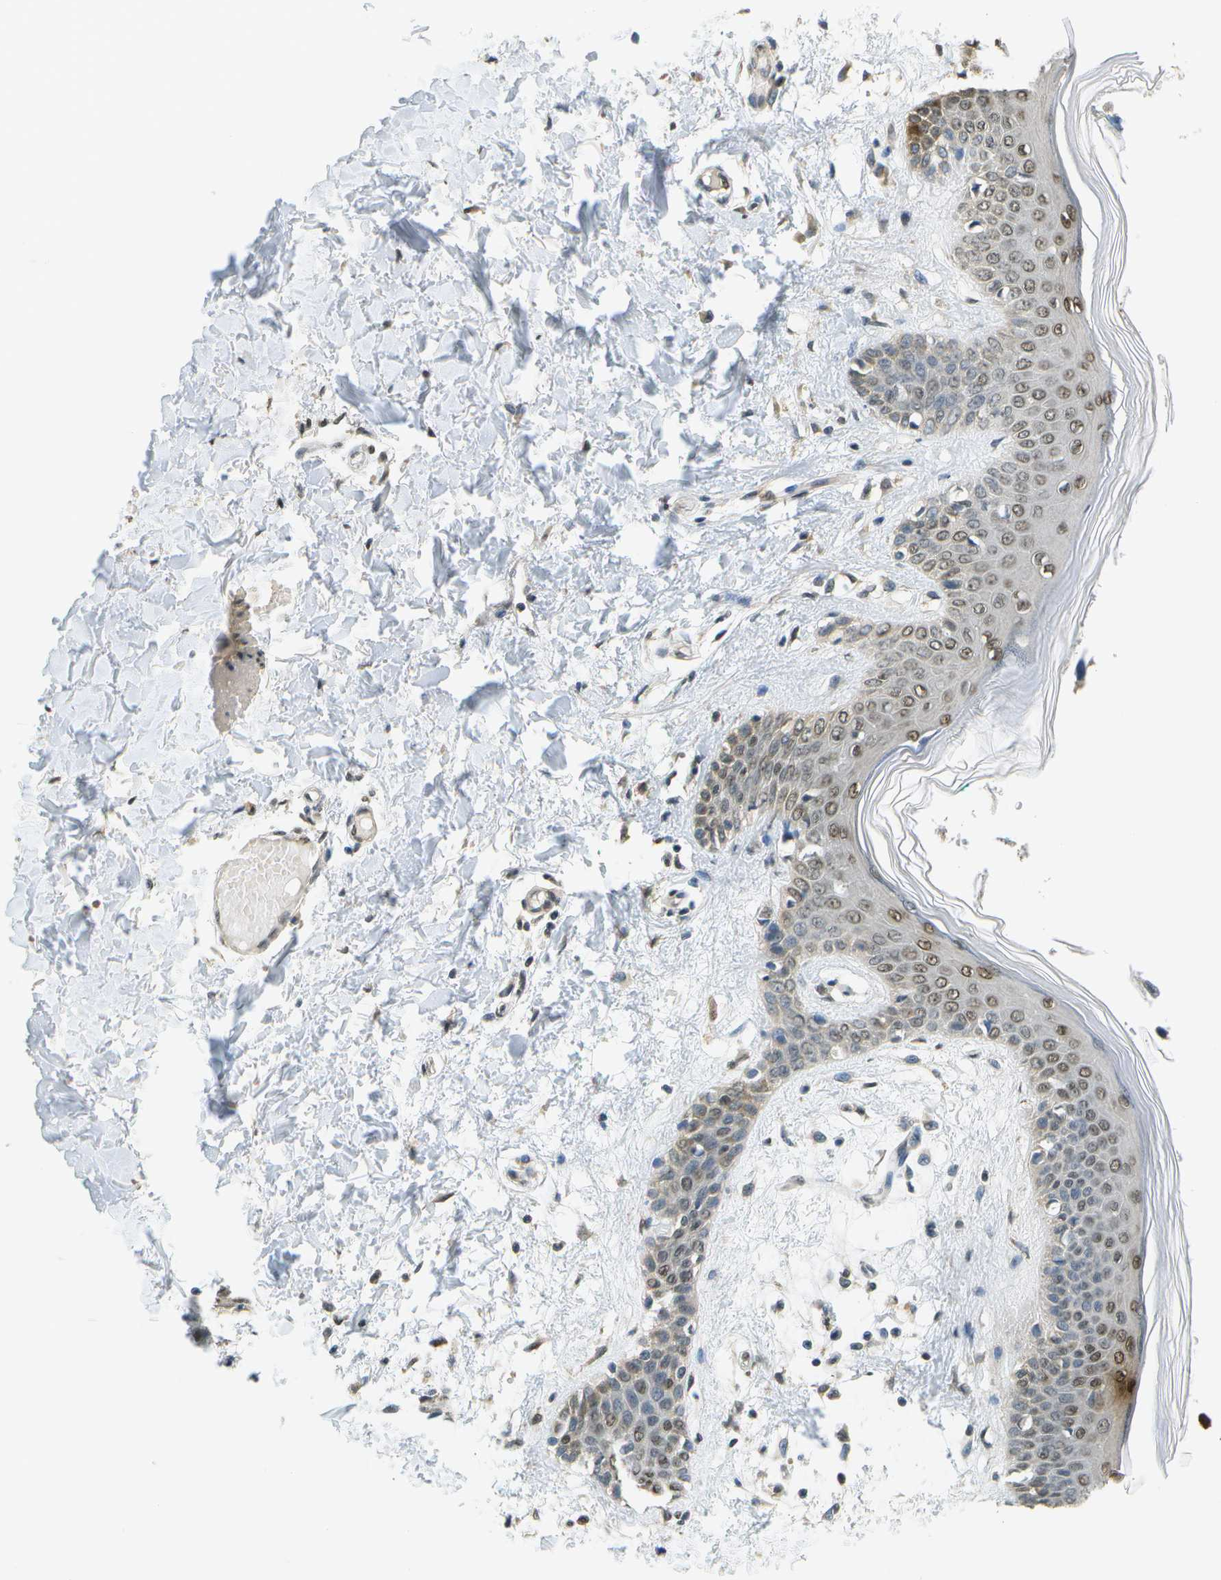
{"staining": {"intensity": "negative", "quantity": "none", "location": "none"}, "tissue": "skin", "cell_type": "Fibroblasts", "image_type": "normal", "snomed": [{"axis": "morphology", "description": "Normal tissue, NOS"}, {"axis": "topography", "description": "Skin"}], "caption": "Immunohistochemistry image of unremarkable skin stained for a protein (brown), which exhibits no staining in fibroblasts. Brightfield microscopy of immunohistochemistry (IHC) stained with DAB (brown) and hematoxylin (blue), captured at high magnification.", "gene": "ABL2", "patient": {"sex": "male", "age": 53}}